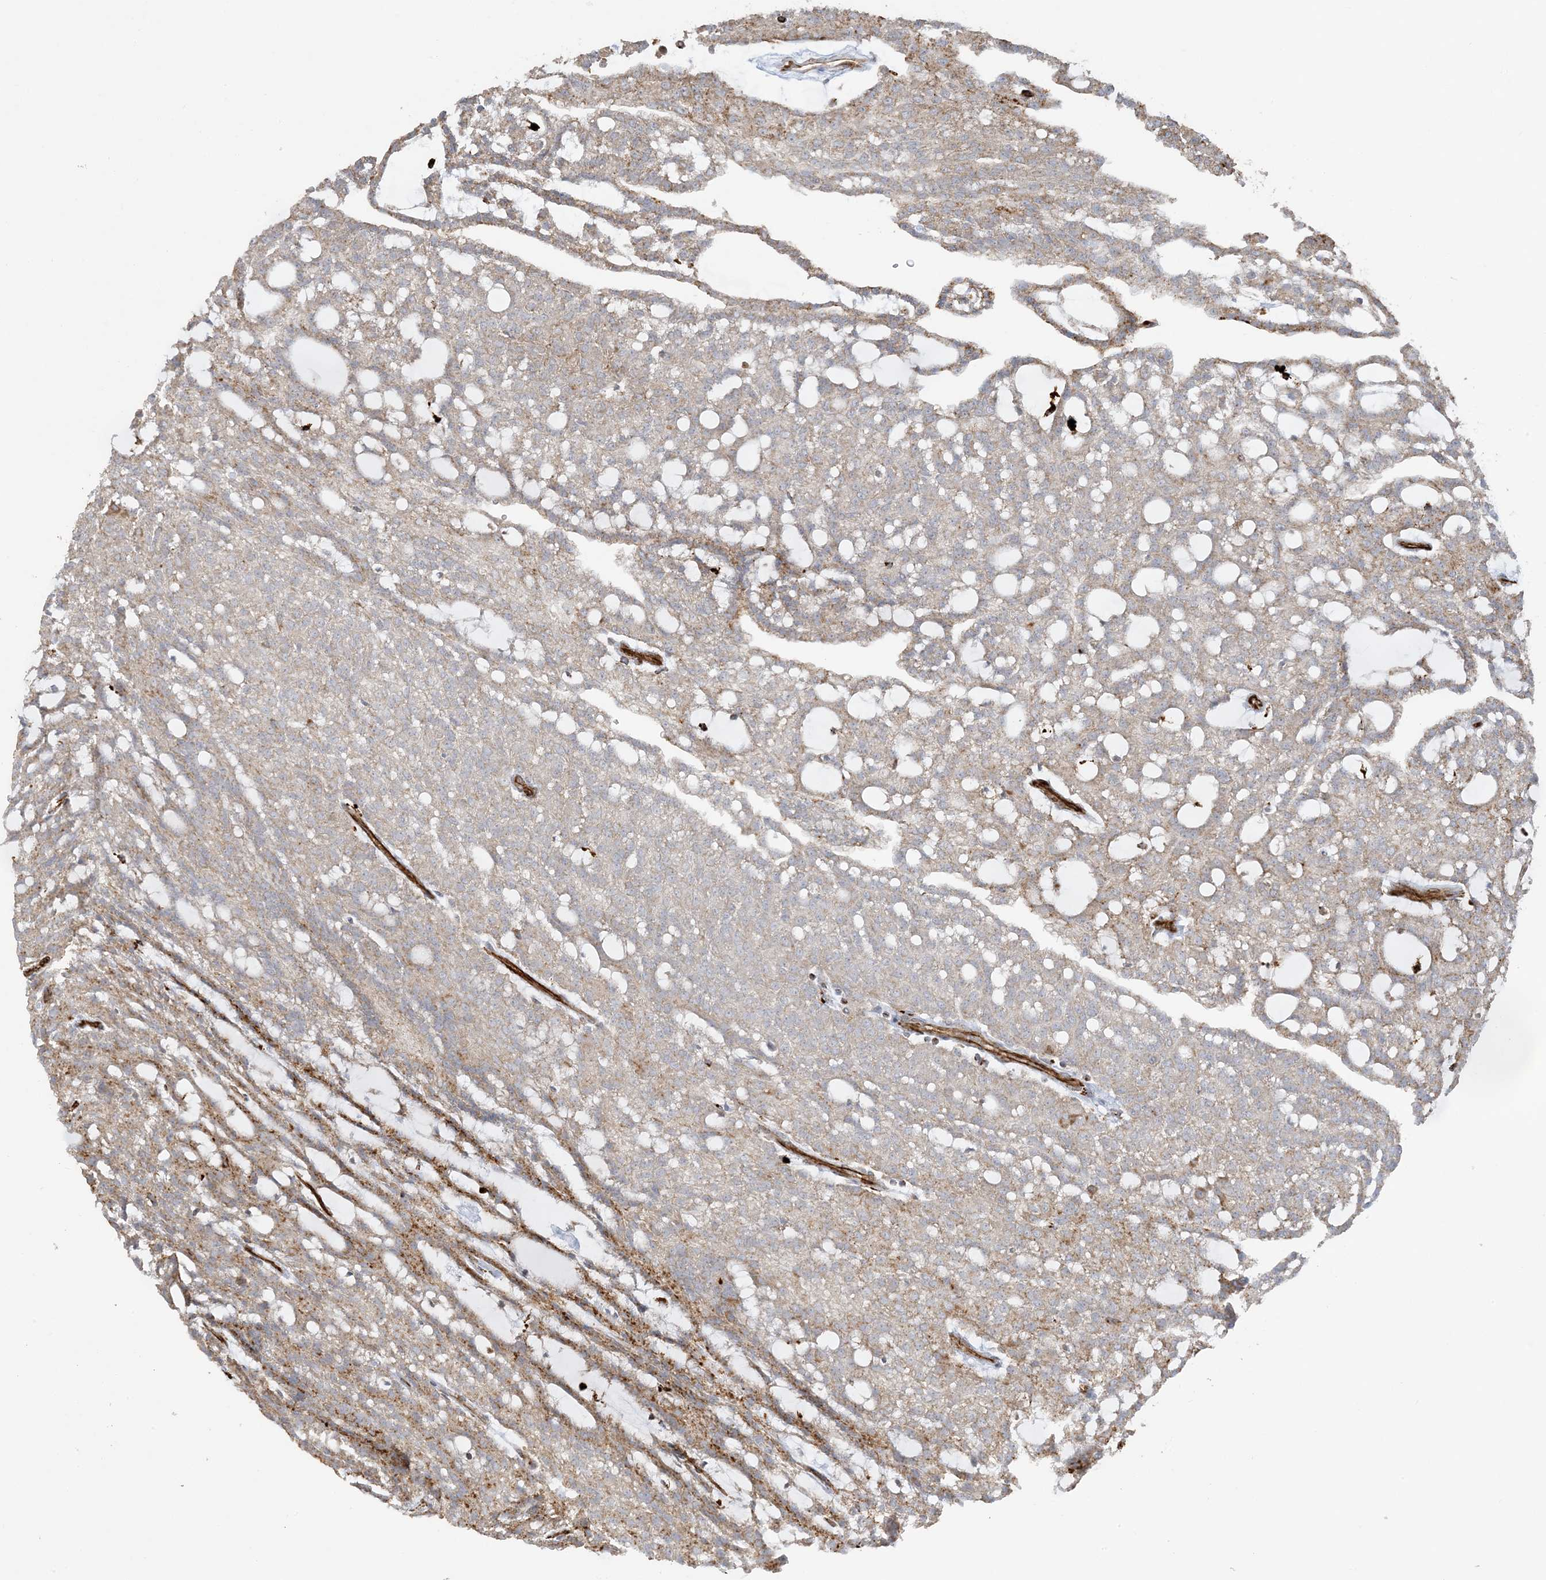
{"staining": {"intensity": "weak", "quantity": ">75%", "location": "cytoplasmic/membranous"}, "tissue": "renal cancer", "cell_type": "Tumor cells", "image_type": "cancer", "snomed": [{"axis": "morphology", "description": "Adenocarcinoma, NOS"}, {"axis": "topography", "description": "Kidney"}], "caption": "Immunohistochemical staining of human renal cancer reveals weak cytoplasmic/membranous protein expression in about >75% of tumor cells. (DAB (3,3'-diaminobenzidine) IHC with brightfield microscopy, high magnification).", "gene": "AGA", "patient": {"sex": "male", "age": 63}}